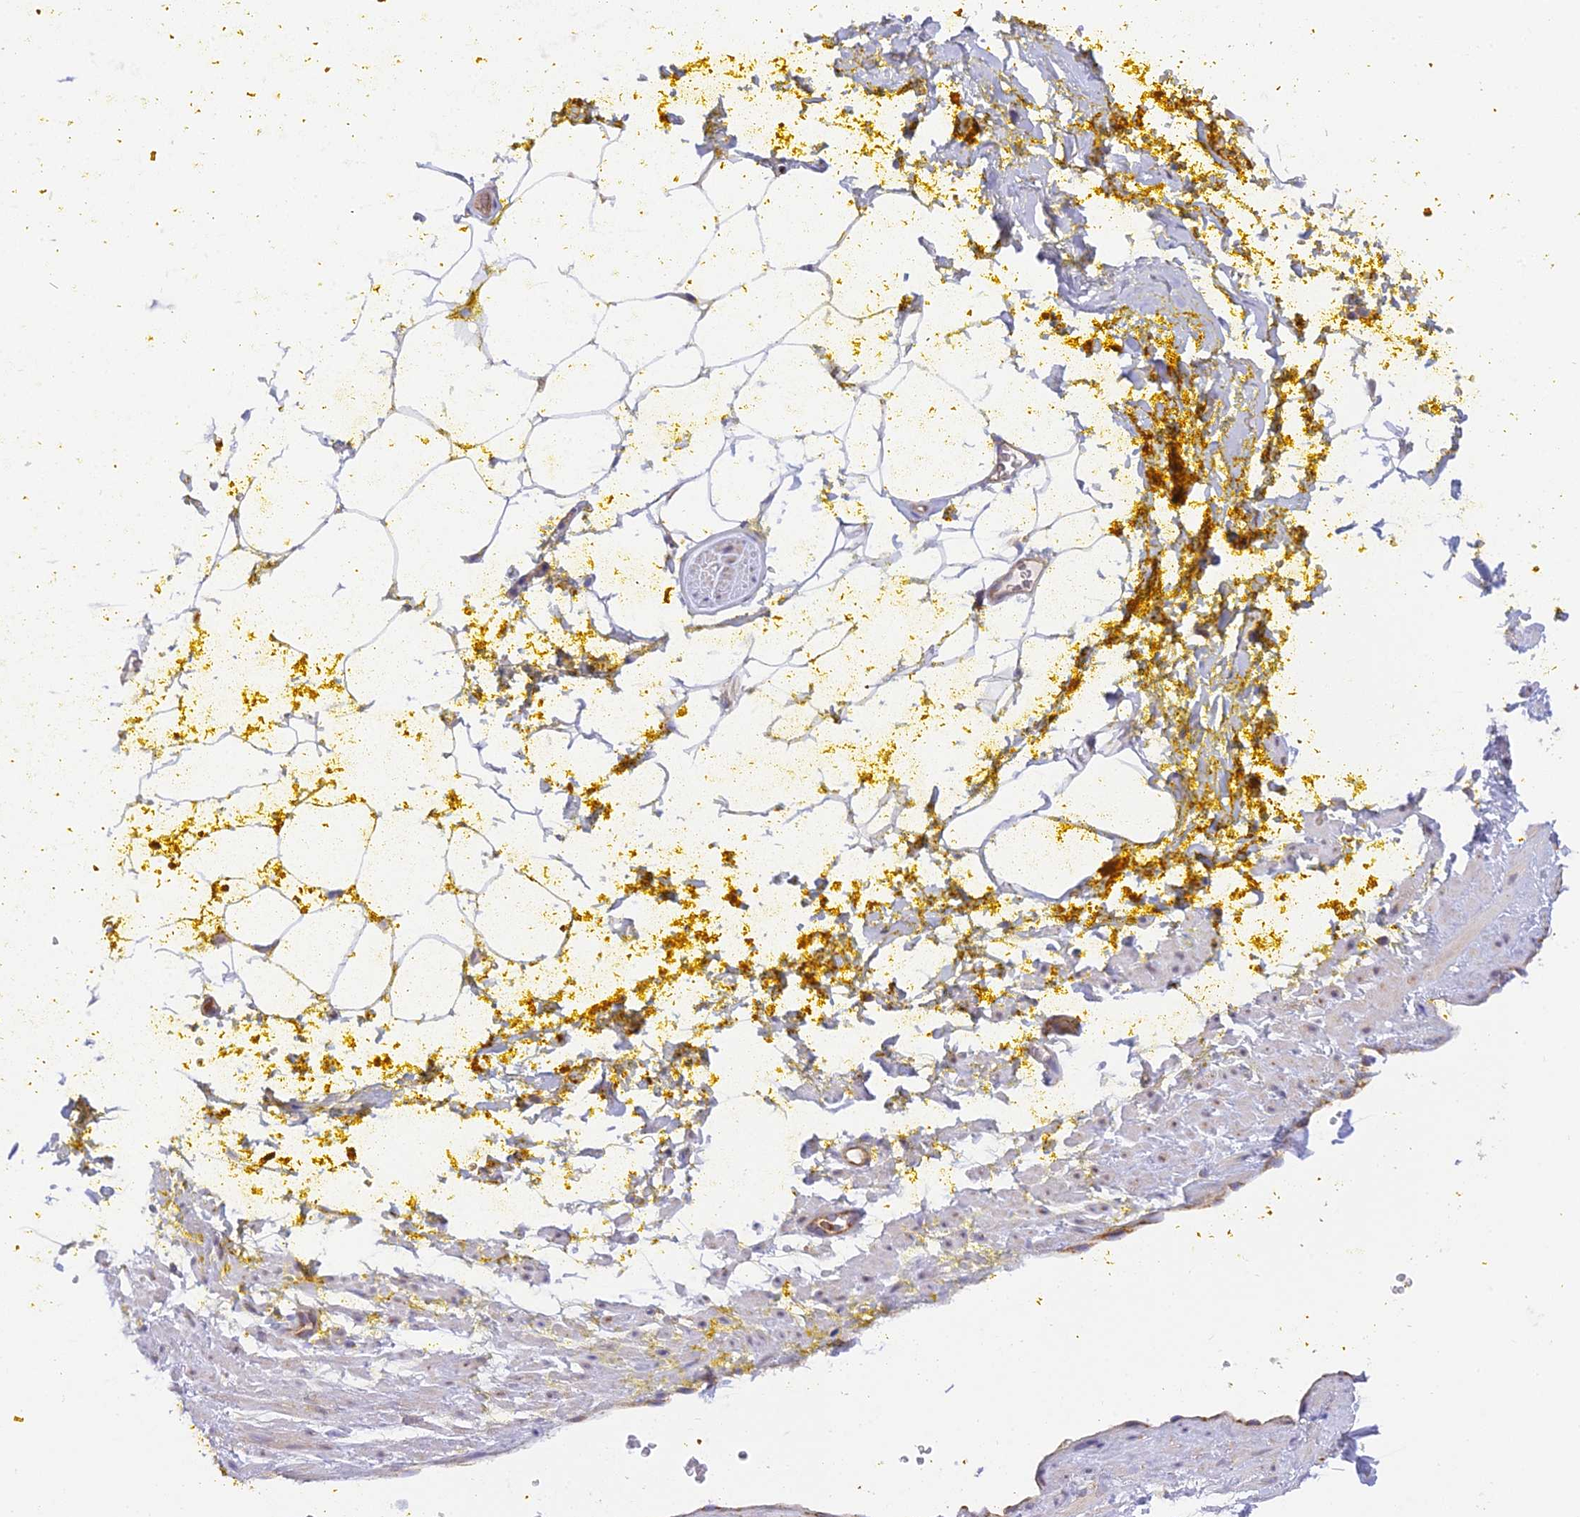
{"staining": {"intensity": "negative", "quantity": "none", "location": "none"}, "tissue": "adipose tissue", "cell_type": "Adipocytes", "image_type": "normal", "snomed": [{"axis": "morphology", "description": "Normal tissue, NOS"}, {"axis": "morphology", "description": "Adenocarcinoma, Low grade"}, {"axis": "topography", "description": "Prostate"}, {"axis": "topography", "description": "Peripheral nerve tissue"}], "caption": "Immunohistochemical staining of normal adipose tissue demonstrates no significant expression in adipocytes. The staining was performed using DAB to visualize the protein expression in brown, while the nuclei were stained in blue with hematoxylin (Magnification: 20x).", "gene": "CLCN7", "patient": {"sex": "male", "age": 63}}